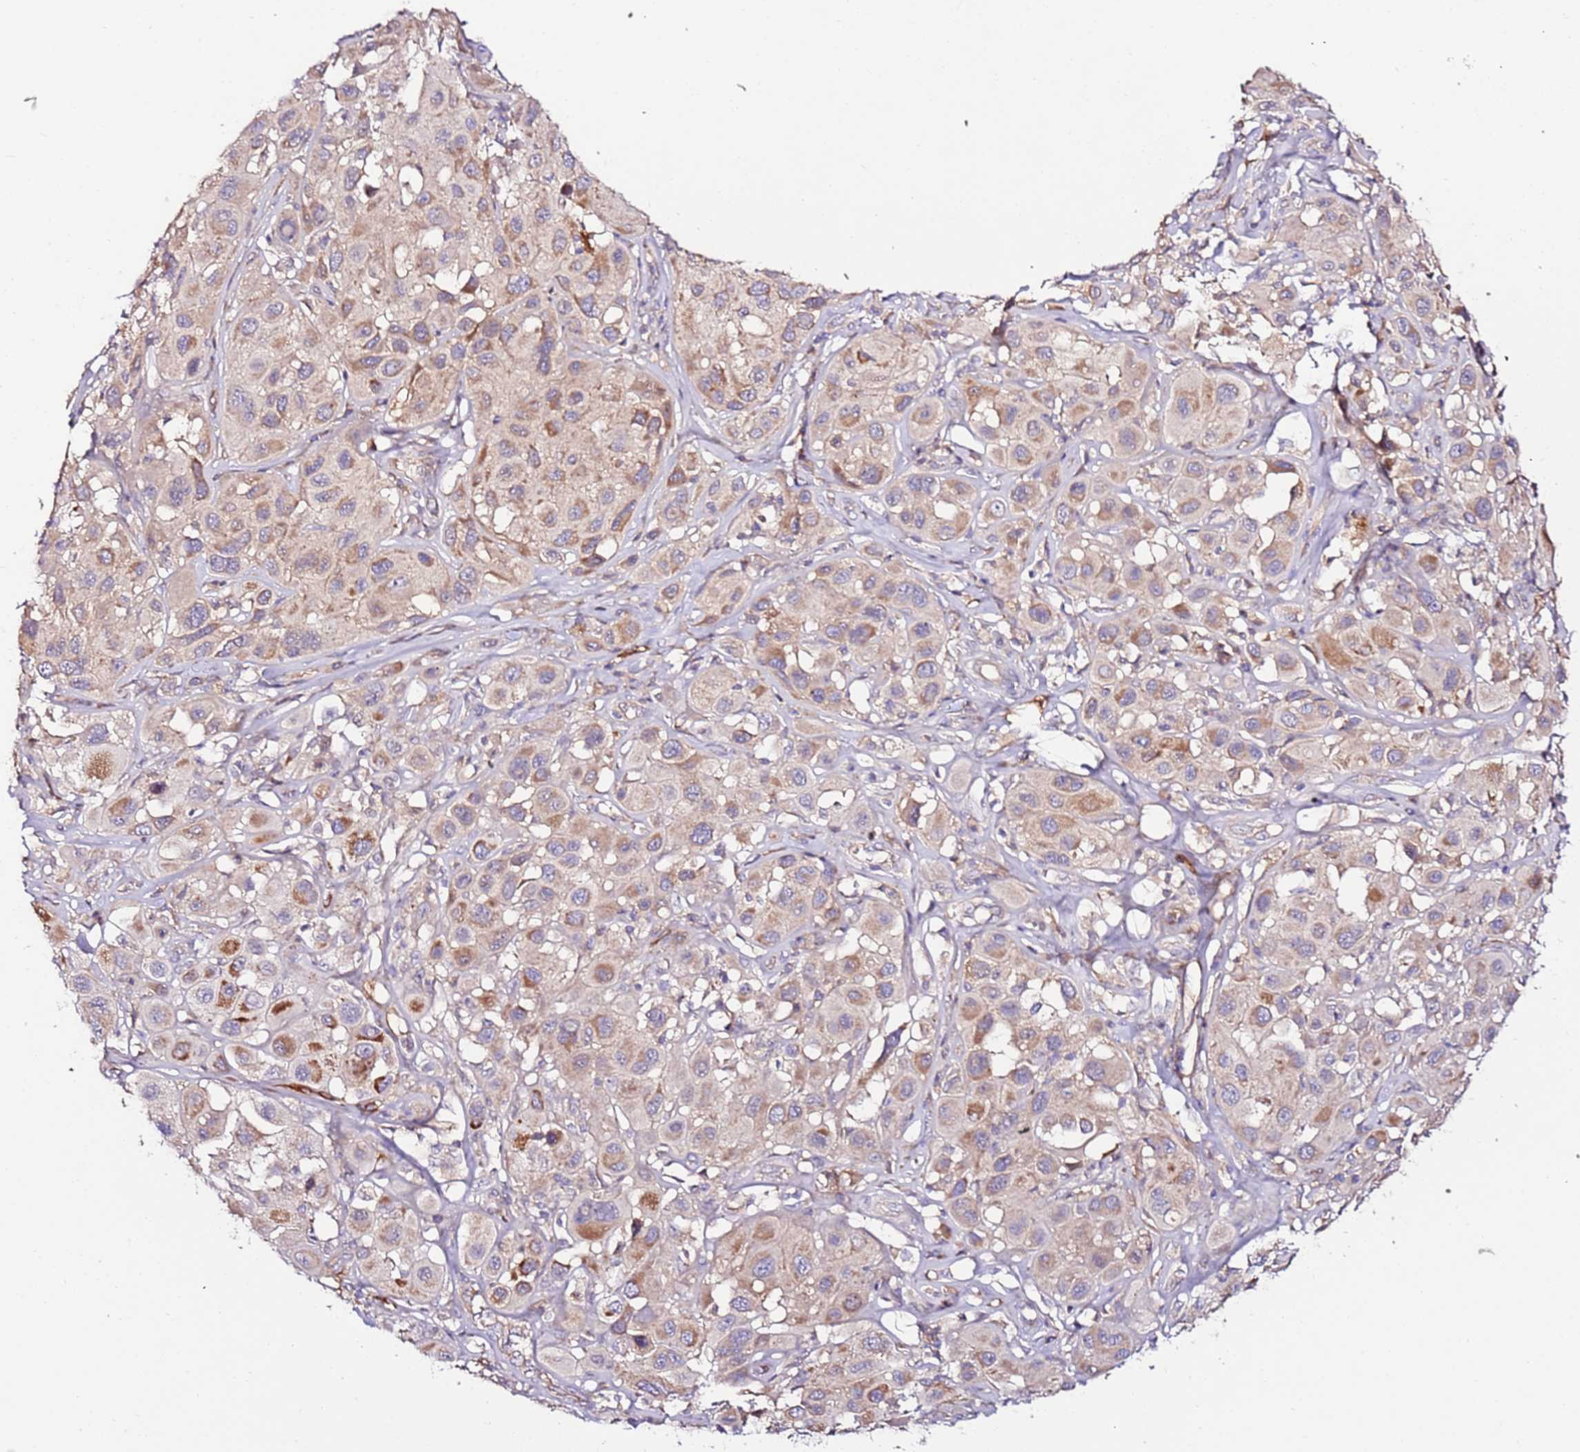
{"staining": {"intensity": "moderate", "quantity": "25%-75%", "location": "cytoplasmic/membranous"}, "tissue": "melanoma", "cell_type": "Tumor cells", "image_type": "cancer", "snomed": [{"axis": "morphology", "description": "Malignant melanoma, Metastatic site"}, {"axis": "topography", "description": "Skin"}], "caption": "Human melanoma stained with a protein marker displays moderate staining in tumor cells.", "gene": "FLVCR1", "patient": {"sex": "male", "age": 41}}